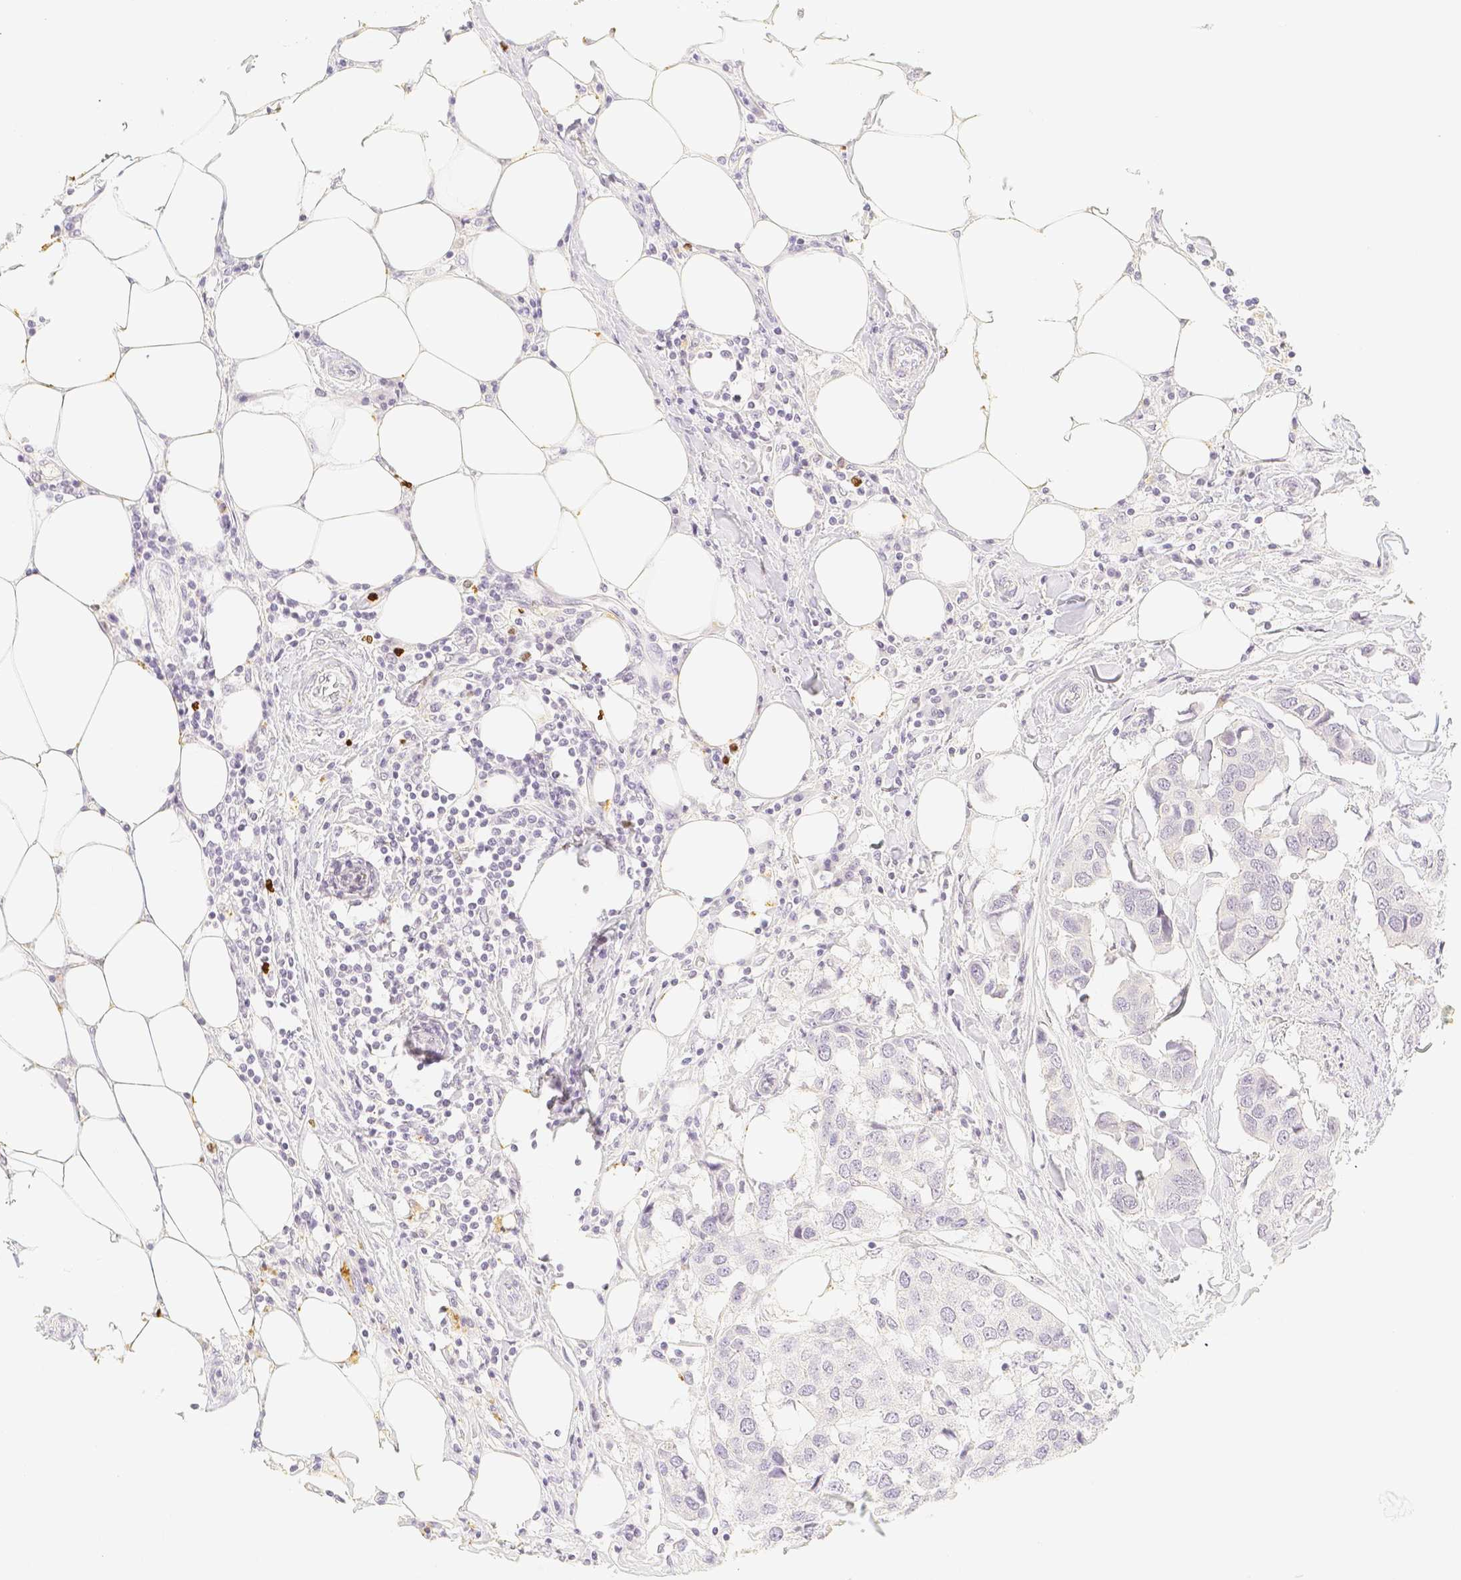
{"staining": {"intensity": "negative", "quantity": "none", "location": "none"}, "tissue": "breast cancer", "cell_type": "Tumor cells", "image_type": "cancer", "snomed": [{"axis": "morphology", "description": "Duct carcinoma"}, {"axis": "topography", "description": "Breast"}], "caption": "Intraductal carcinoma (breast) was stained to show a protein in brown. There is no significant staining in tumor cells. (Brightfield microscopy of DAB immunohistochemistry (IHC) at high magnification).", "gene": "PADI4", "patient": {"sex": "female", "age": 80}}